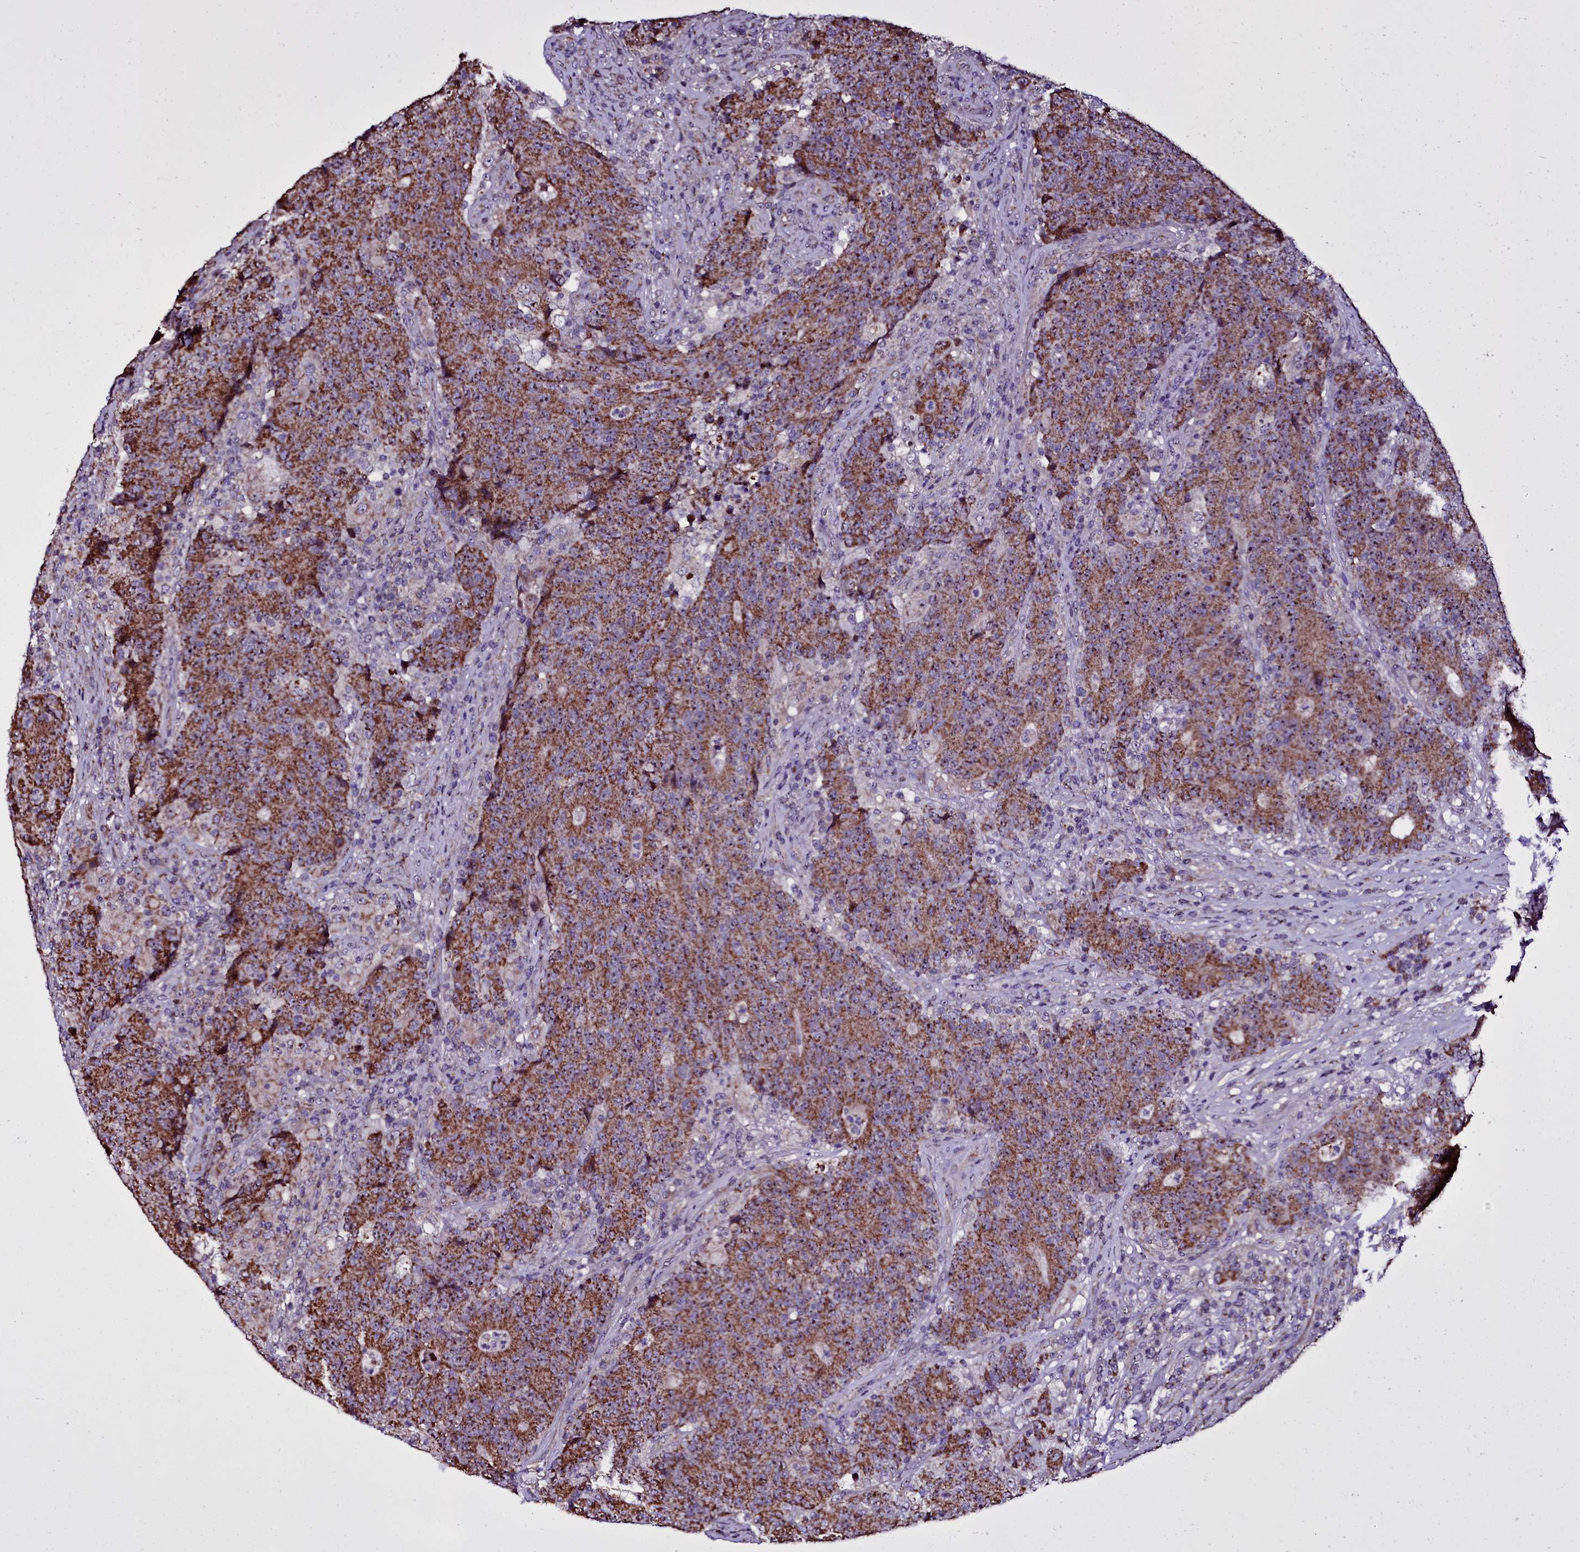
{"staining": {"intensity": "moderate", "quantity": ">75%", "location": "cytoplasmic/membranous,nuclear"}, "tissue": "colorectal cancer", "cell_type": "Tumor cells", "image_type": "cancer", "snomed": [{"axis": "morphology", "description": "Adenocarcinoma, NOS"}, {"axis": "topography", "description": "Colon"}], "caption": "Immunohistochemistry staining of adenocarcinoma (colorectal), which demonstrates medium levels of moderate cytoplasmic/membranous and nuclear positivity in about >75% of tumor cells indicating moderate cytoplasmic/membranous and nuclear protein staining. The staining was performed using DAB (3,3'-diaminobenzidine) (brown) for protein detection and nuclei were counterstained in hematoxylin (blue).", "gene": "NAA80", "patient": {"sex": "female", "age": 75}}